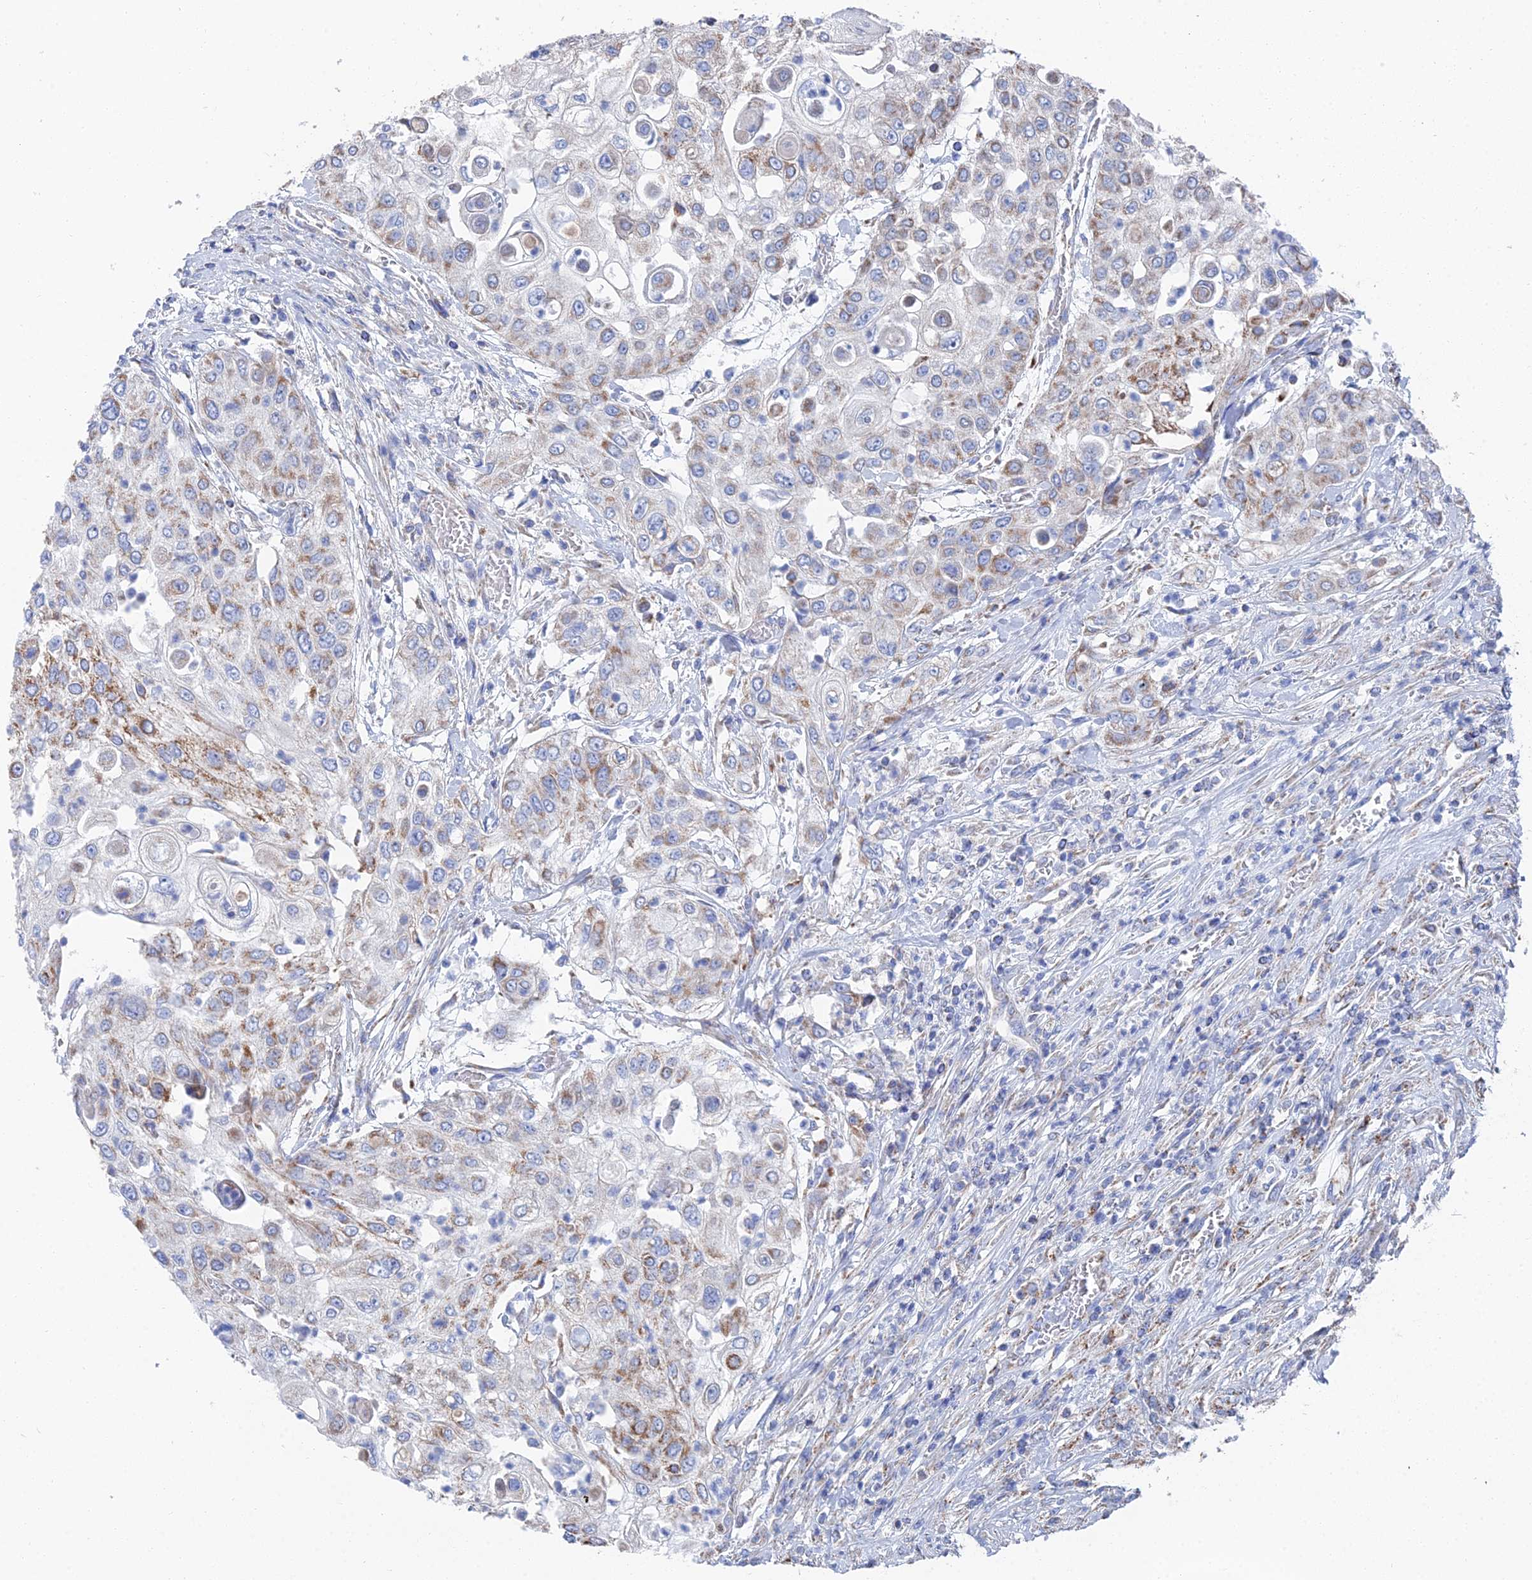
{"staining": {"intensity": "moderate", "quantity": "<25%", "location": "cytoplasmic/membranous"}, "tissue": "urothelial cancer", "cell_type": "Tumor cells", "image_type": "cancer", "snomed": [{"axis": "morphology", "description": "Urothelial carcinoma, High grade"}, {"axis": "topography", "description": "Urinary bladder"}], "caption": "High-grade urothelial carcinoma stained with DAB (3,3'-diaminobenzidine) immunohistochemistry reveals low levels of moderate cytoplasmic/membranous positivity in about <25% of tumor cells.", "gene": "IFT80", "patient": {"sex": "female", "age": 79}}